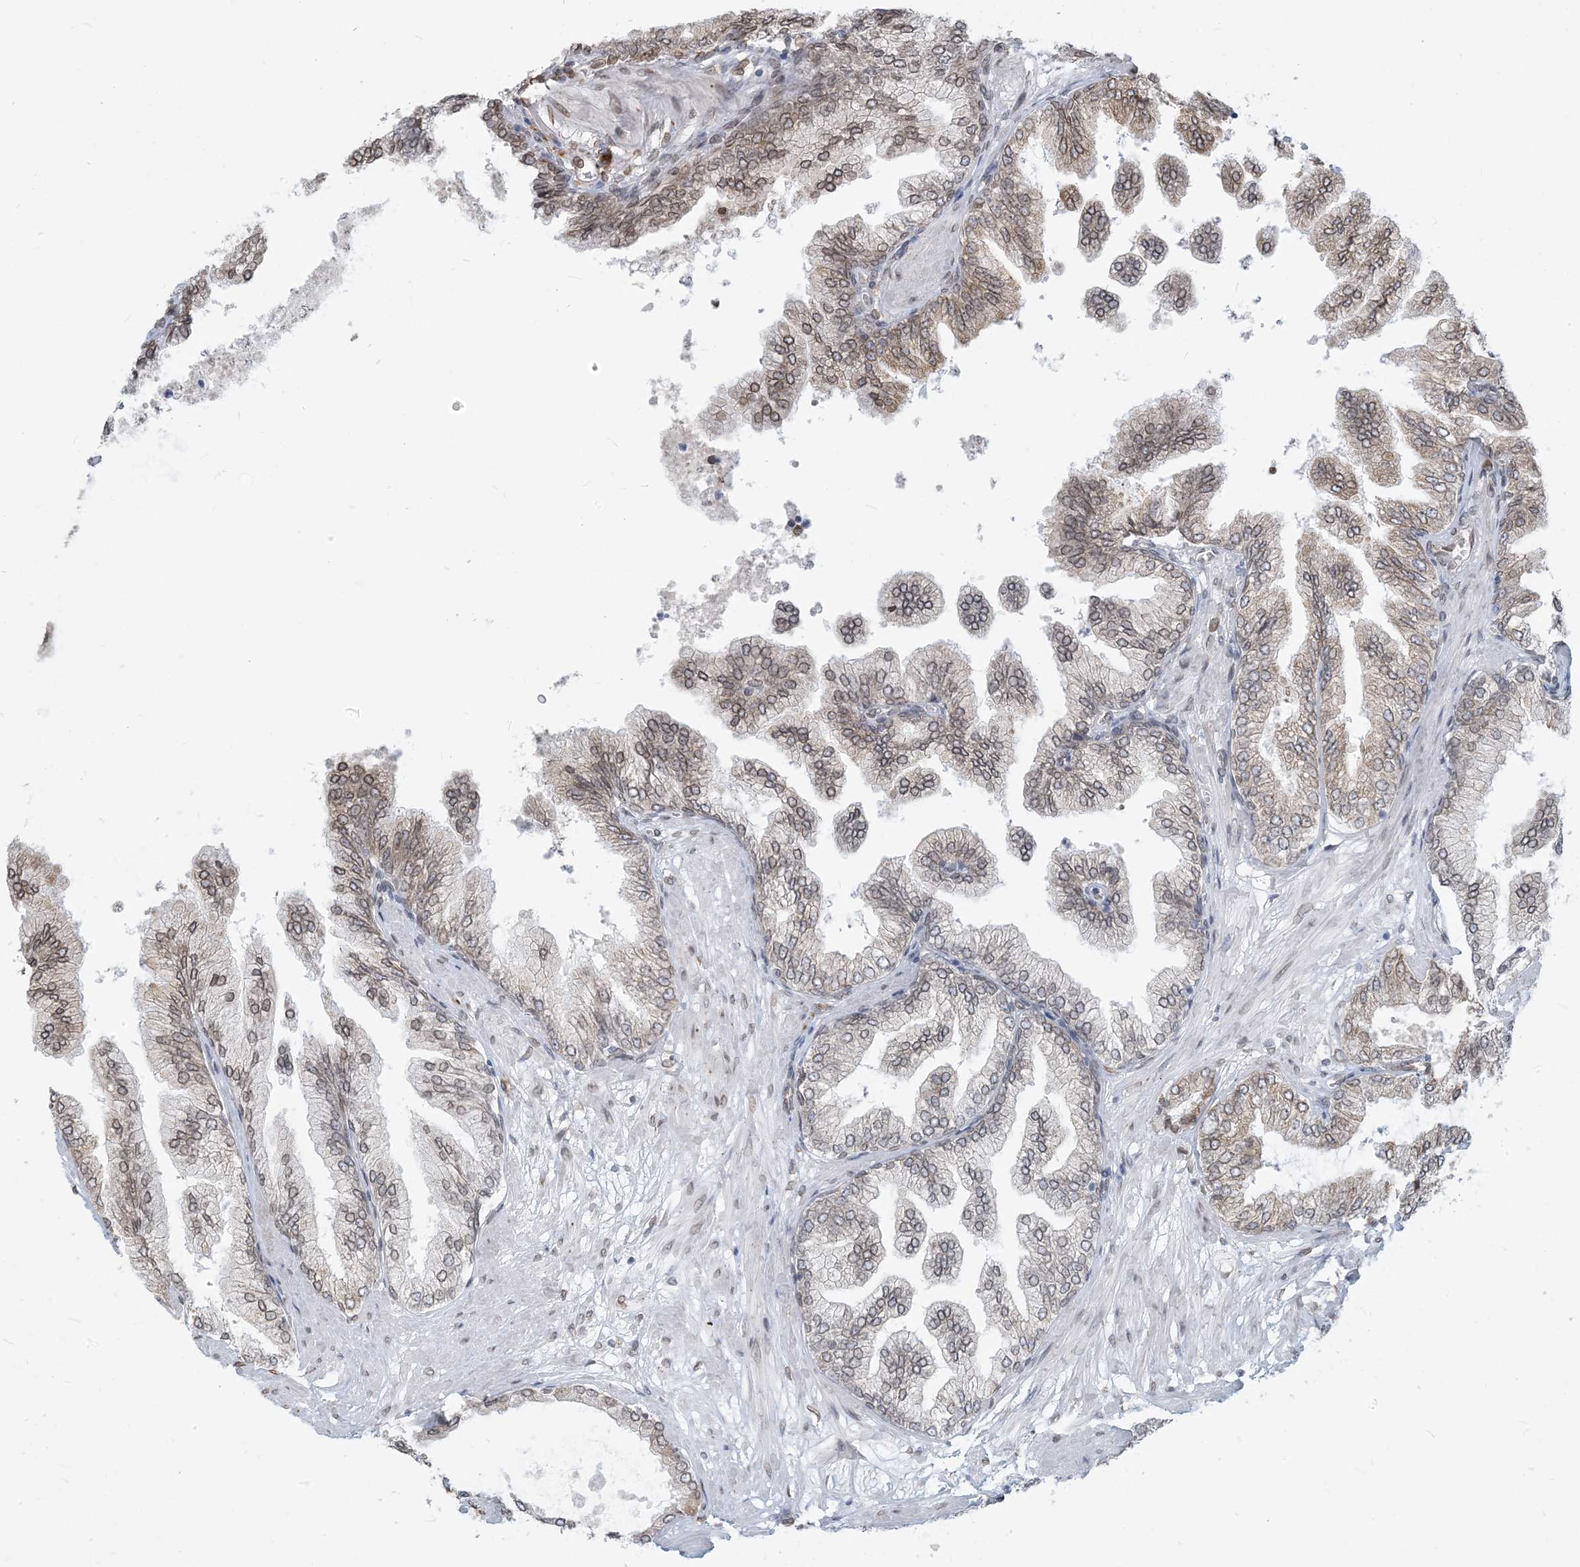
{"staining": {"intensity": "weak", "quantity": "25%-75%", "location": "cytoplasmic/membranous"}, "tissue": "prostate cancer", "cell_type": "Tumor cells", "image_type": "cancer", "snomed": [{"axis": "morphology", "description": "Adenocarcinoma, Low grade"}, {"axis": "topography", "description": "Prostate"}], "caption": "Immunohistochemical staining of human low-grade adenocarcinoma (prostate) displays low levels of weak cytoplasmic/membranous protein staining in about 25%-75% of tumor cells.", "gene": "WWP1", "patient": {"sex": "male", "age": 63}}